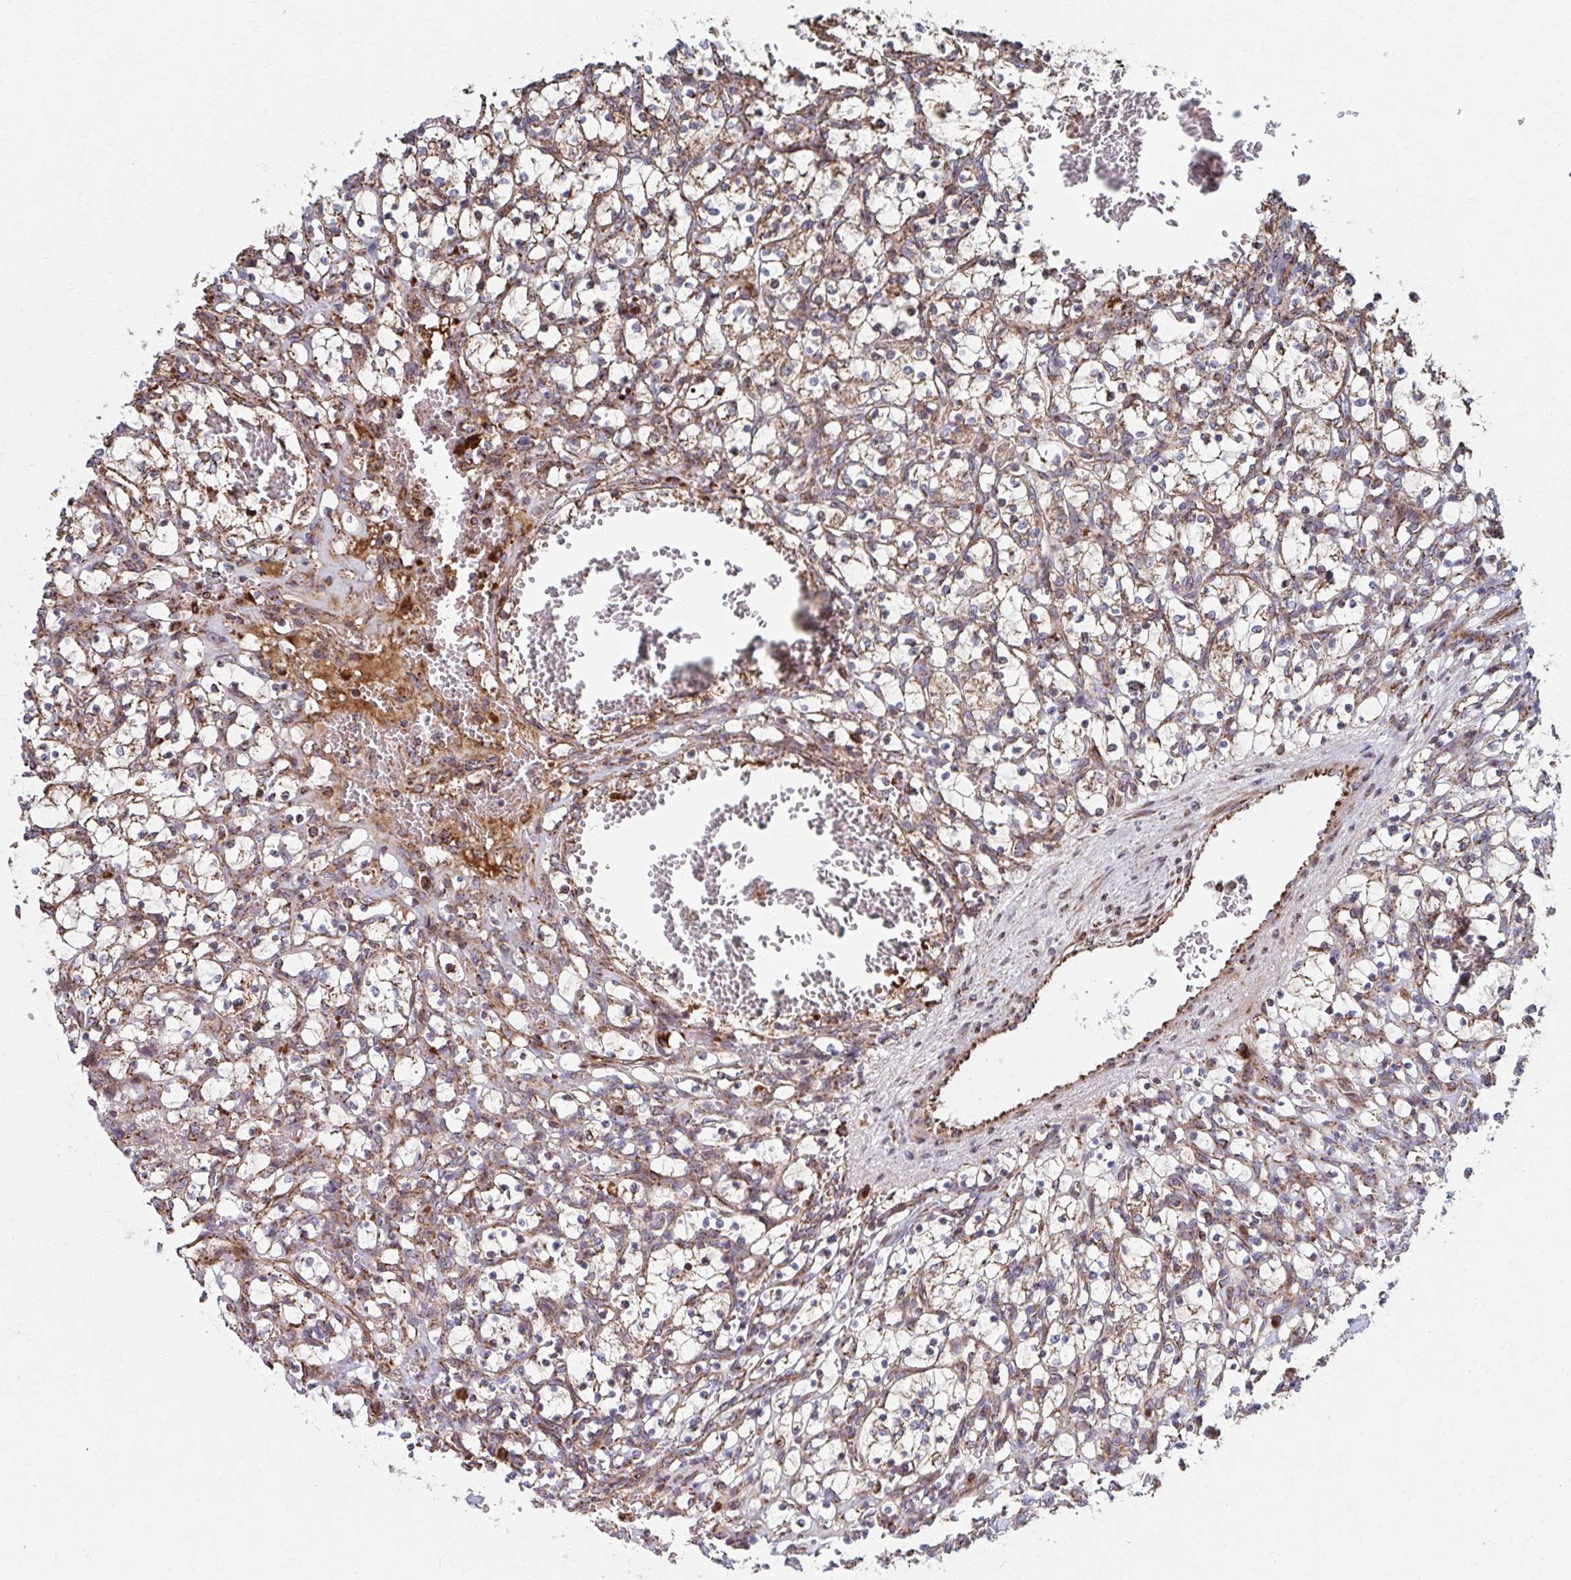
{"staining": {"intensity": "moderate", "quantity": "25%-75%", "location": "cytoplasmic/membranous"}, "tissue": "renal cancer", "cell_type": "Tumor cells", "image_type": "cancer", "snomed": [{"axis": "morphology", "description": "Adenocarcinoma, NOS"}, {"axis": "topography", "description": "Kidney"}], "caption": "Protein expression analysis of renal adenocarcinoma shows moderate cytoplasmic/membranous staining in about 25%-75% of tumor cells. (brown staining indicates protein expression, while blue staining denotes nuclei).", "gene": "SAT1", "patient": {"sex": "female", "age": 69}}